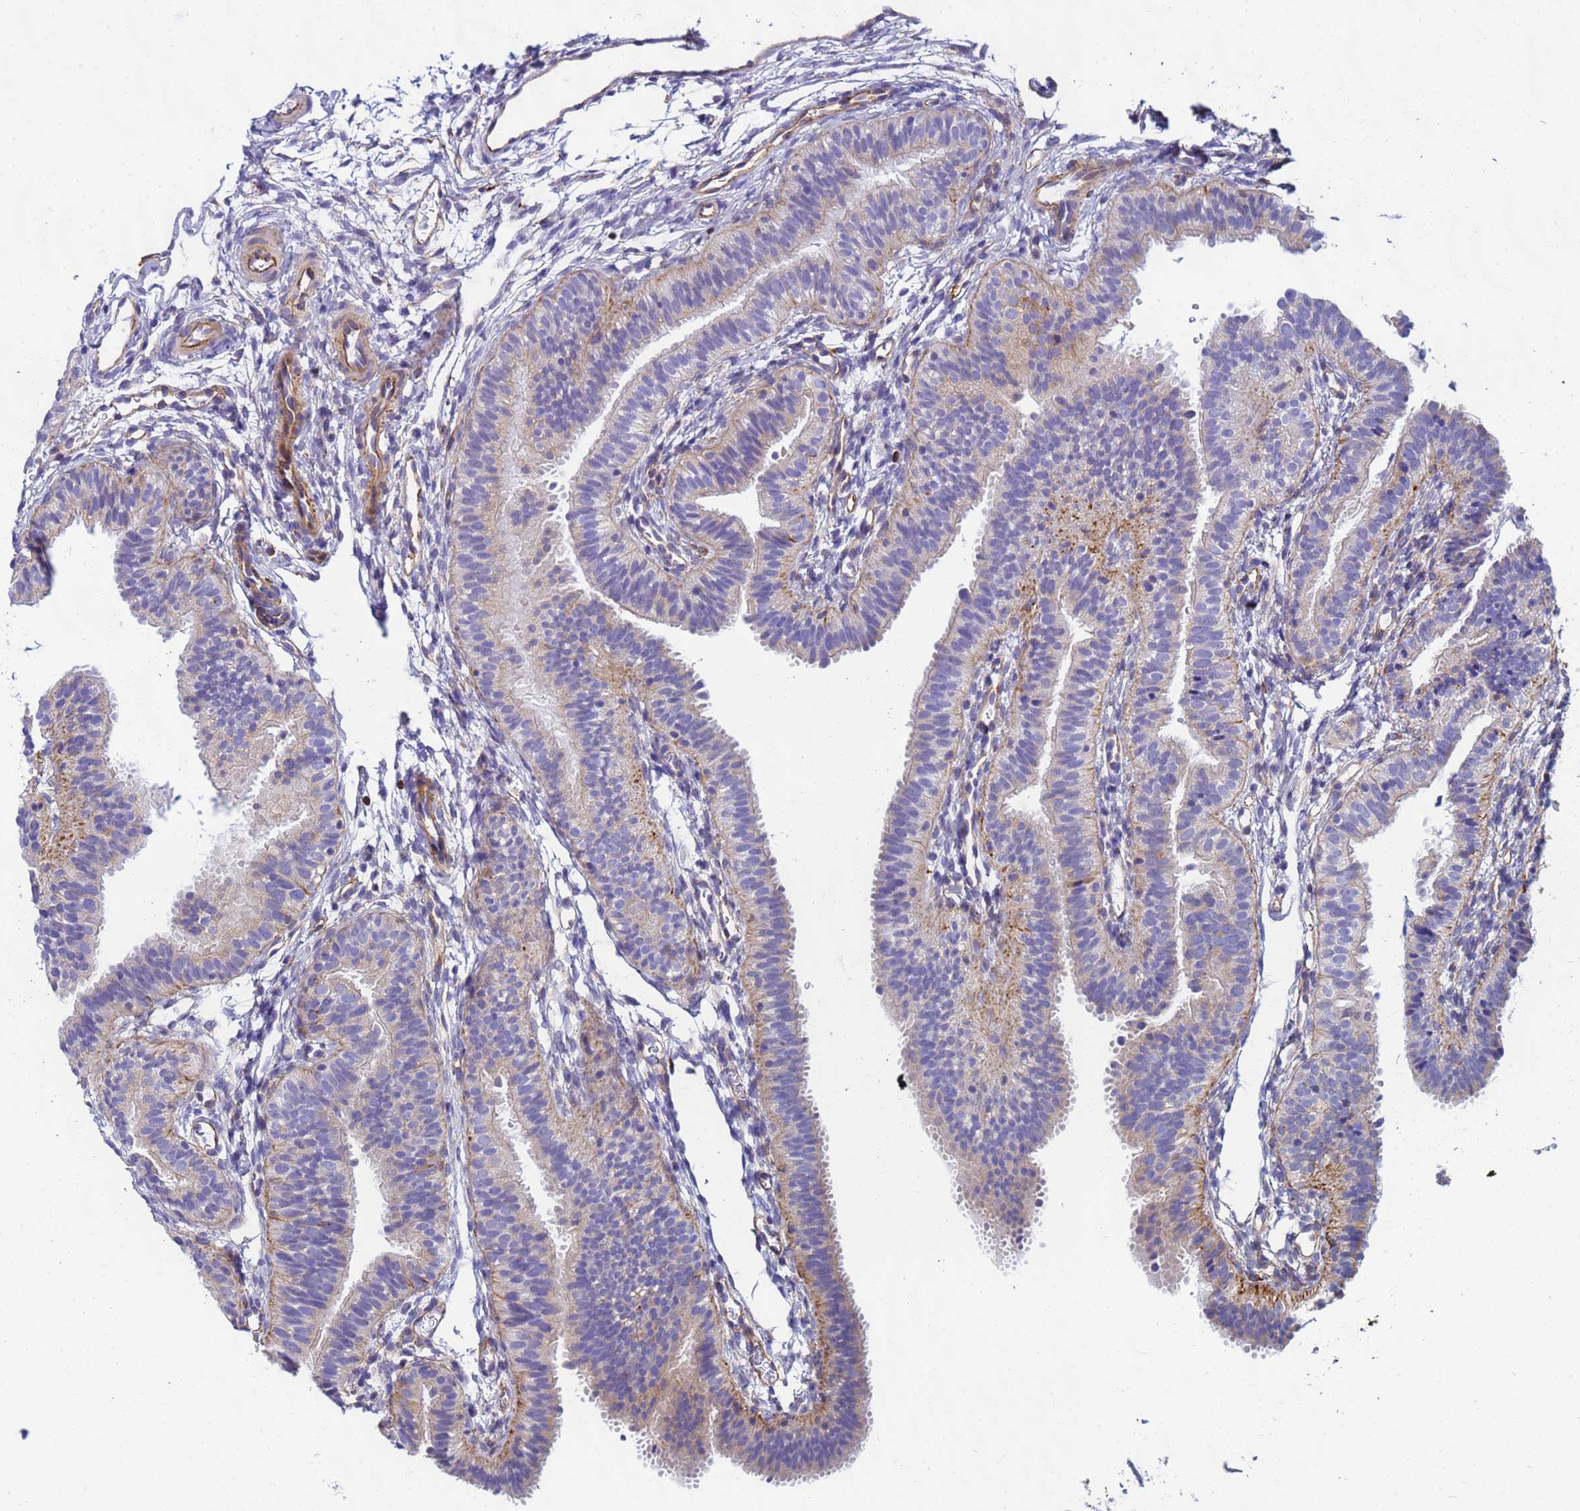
{"staining": {"intensity": "moderate", "quantity": "<25%", "location": "cytoplasmic/membranous"}, "tissue": "fallopian tube", "cell_type": "Glandular cells", "image_type": "normal", "snomed": [{"axis": "morphology", "description": "Normal tissue, NOS"}, {"axis": "topography", "description": "Fallopian tube"}], "caption": "High-power microscopy captured an IHC photomicrograph of benign fallopian tube, revealing moderate cytoplasmic/membranous positivity in about <25% of glandular cells.", "gene": "UBXN2B", "patient": {"sex": "female", "age": 35}}